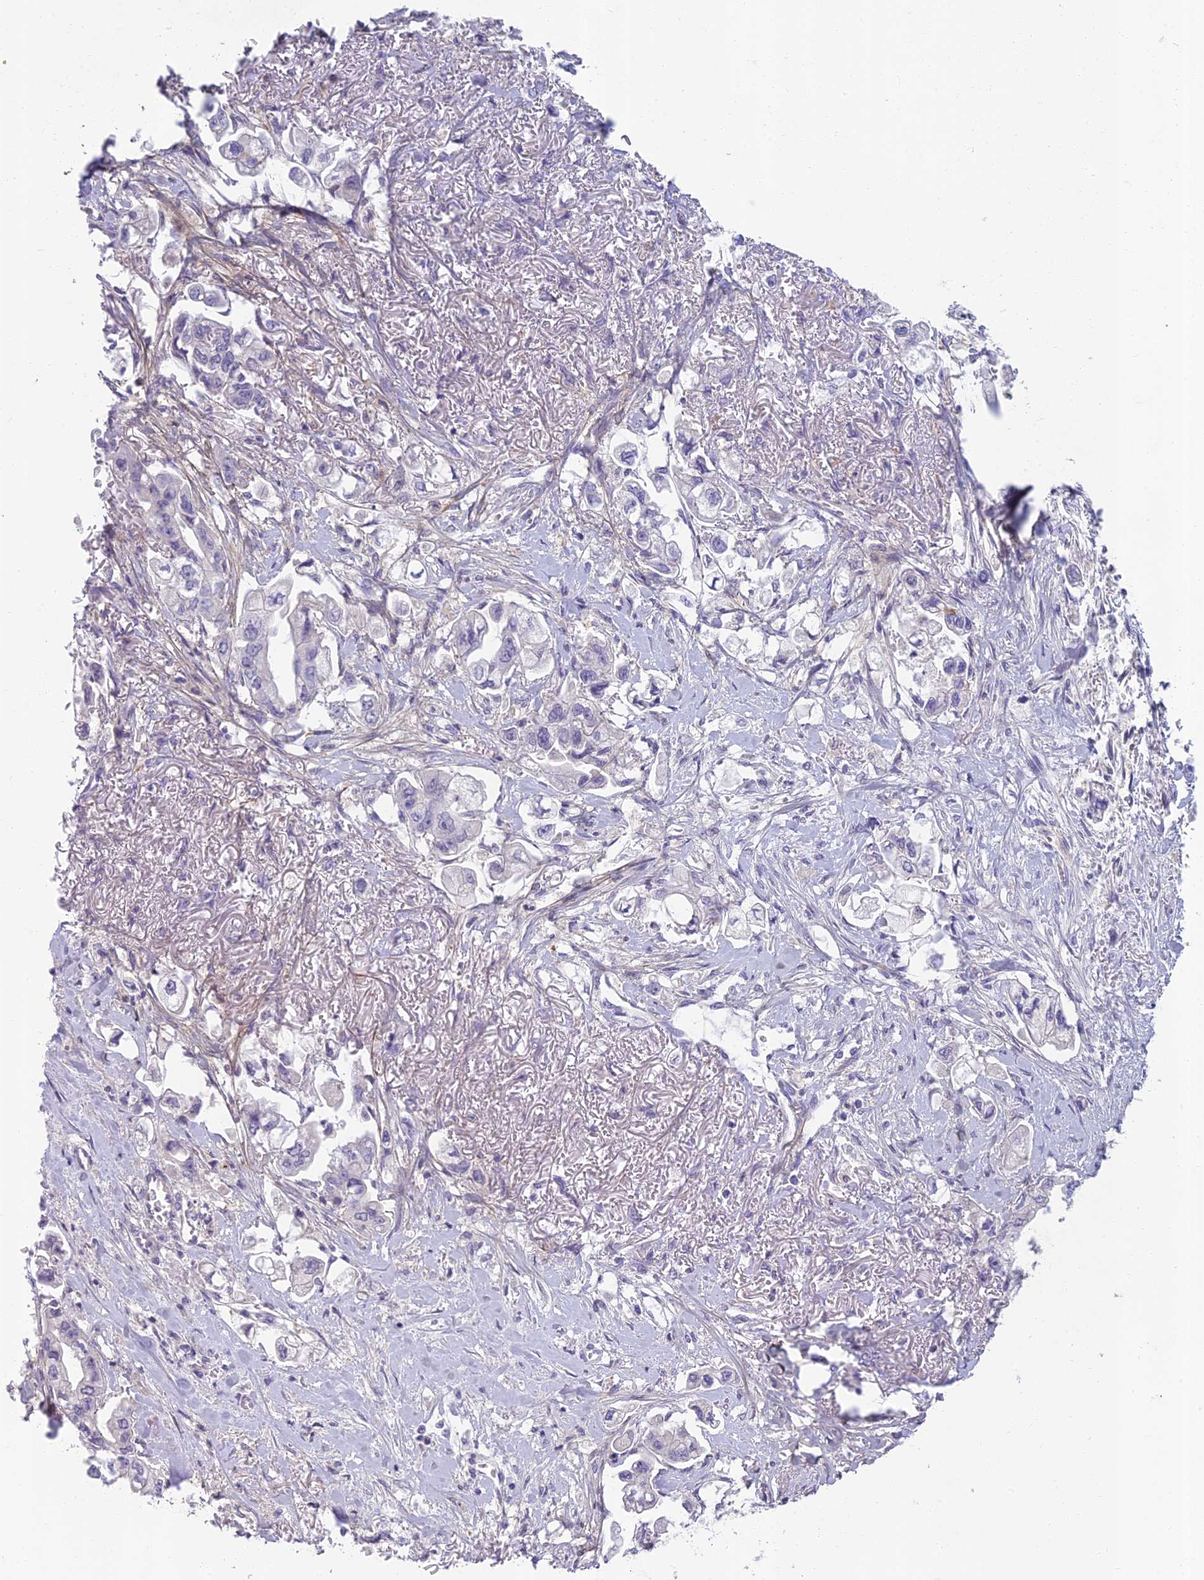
{"staining": {"intensity": "negative", "quantity": "none", "location": "none"}, "tissue": "stomach cancer", "cell_type": "Tumor cells", "image_type": "cancer", "snomed": [{"axis": "morphology", "description": "Adenocarcinoma, NOS"}, {"axis": "topography", "description": "Stomach"}], "caption": "This is a image of IHC staining of stomach cancer (adenocarcinoma), which shows no staining in tumor cells. (DAB immunohistochemistry, high magnification).", "gene": "SLC25A41", "patient": {"sex": "male", "age": 62}}